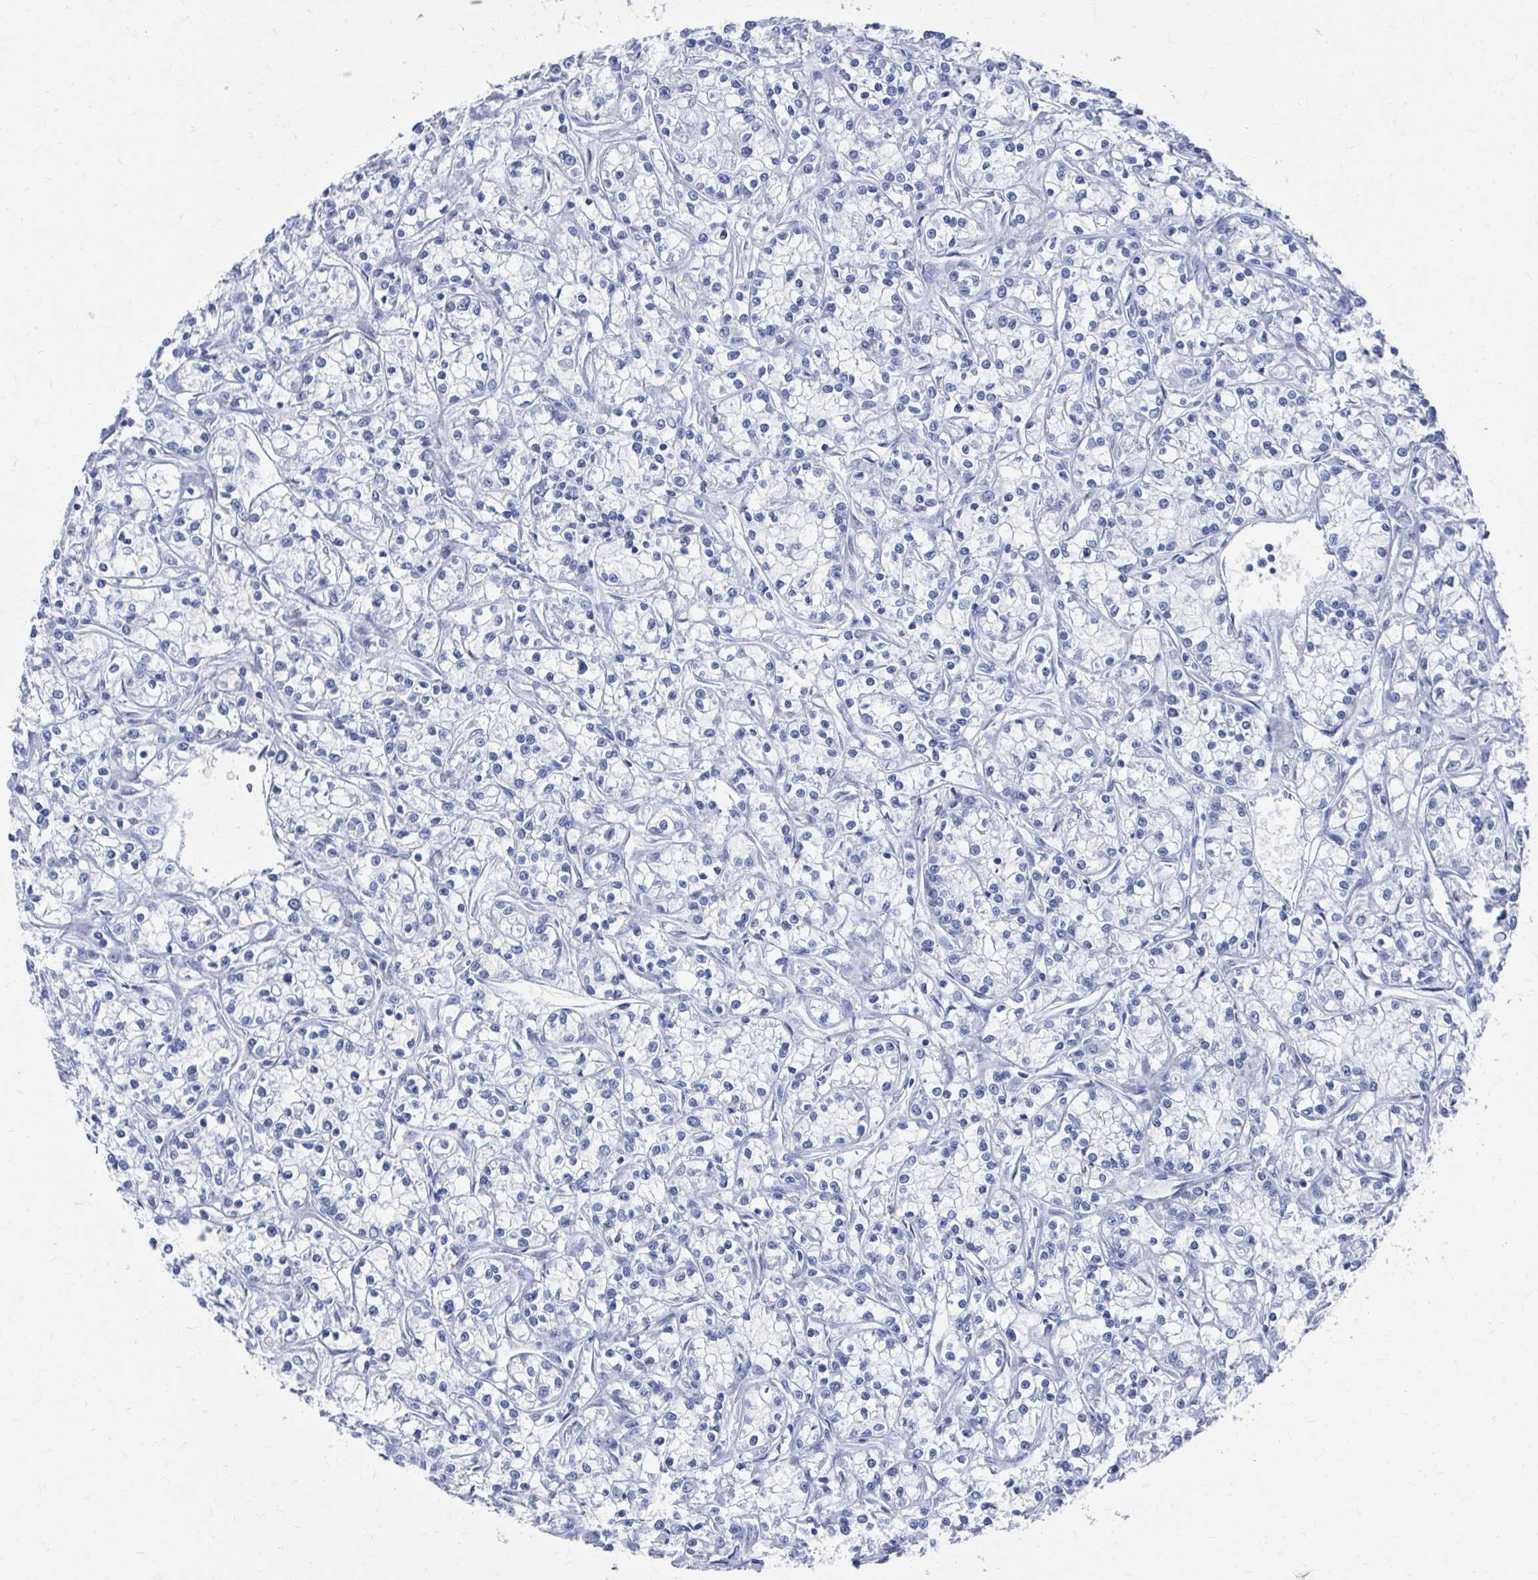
{"staining": {"intensity": "negative", "quantity": "none", "location": "none"}, "tissue": "renal cancer", "cell_type": "Tumor cells", "image_type": "cancer", "snomed": [{"axis": "morphology", "description": "Adenocarcinoma, NOS"}, {"axis": "topography", "description": "Kidney"}], "caption": "This is an immunohistochemistry (IHC) photomicrograph of human renal cancer. There is no expression in tumor cells.", "gene": "CDIN1", "patient": {"sex": "female", "age": 59}}